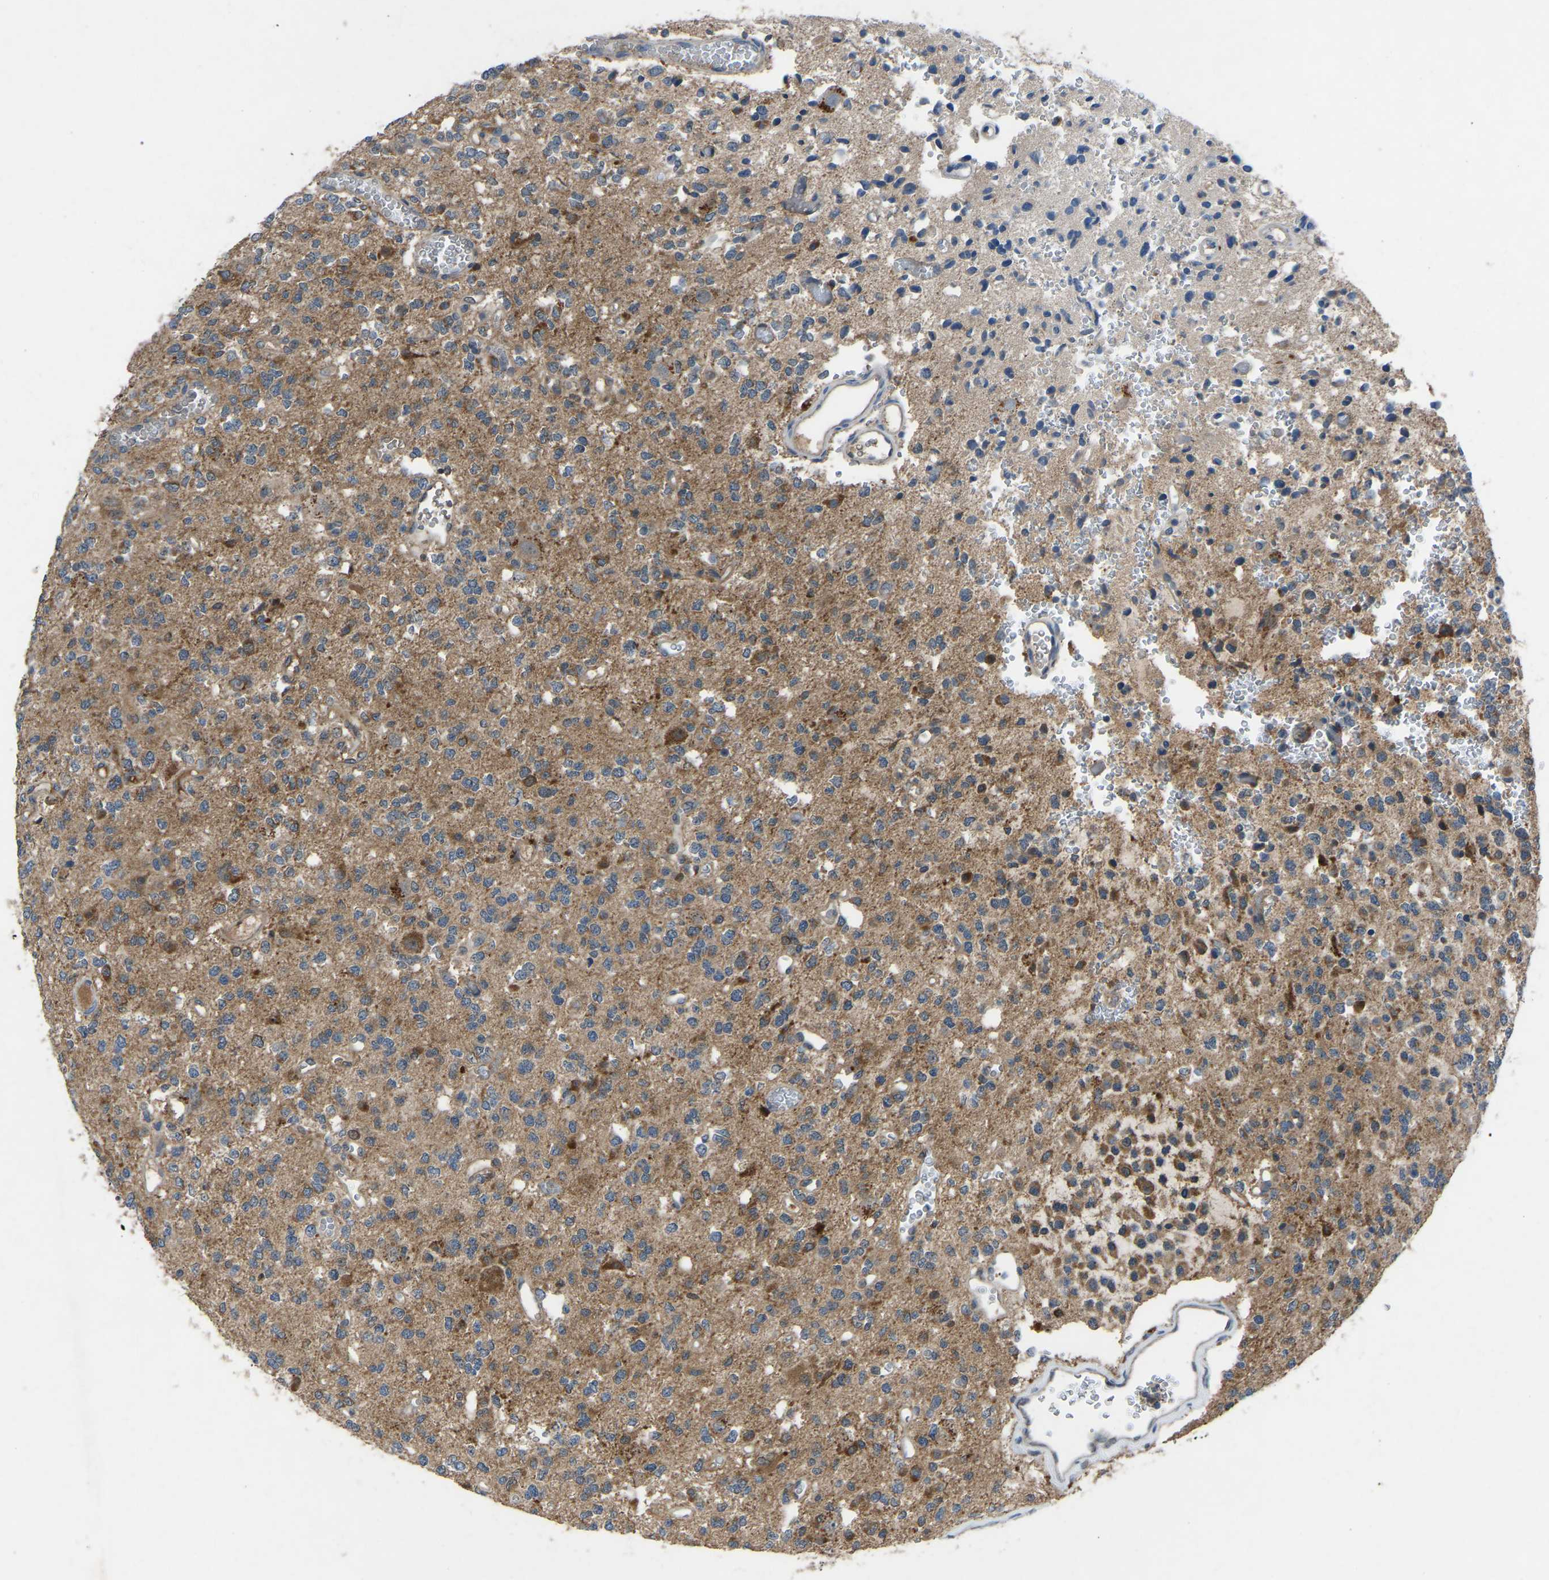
{"staining": {"intensity": "moderate", "quantity": ">75%", "location": "cytoplasmic/membranous"}, "tissue": "glioma", "cell_type": "Tumor cells", "image_type": "cancer", "snomed": [{"axis": "morphology", "description": "Glioma, malignant, Low grade"}, {"axis": "topography", "description": "Brain"}], "caption": "Approximately >75% of tumor cells in human glioma show moderate cytoplasmic/membranous protein staining as visualized by brown immunohistochemical staining.", "gene": "FHIT", "patient": {"sex": "male", "age": 38}}